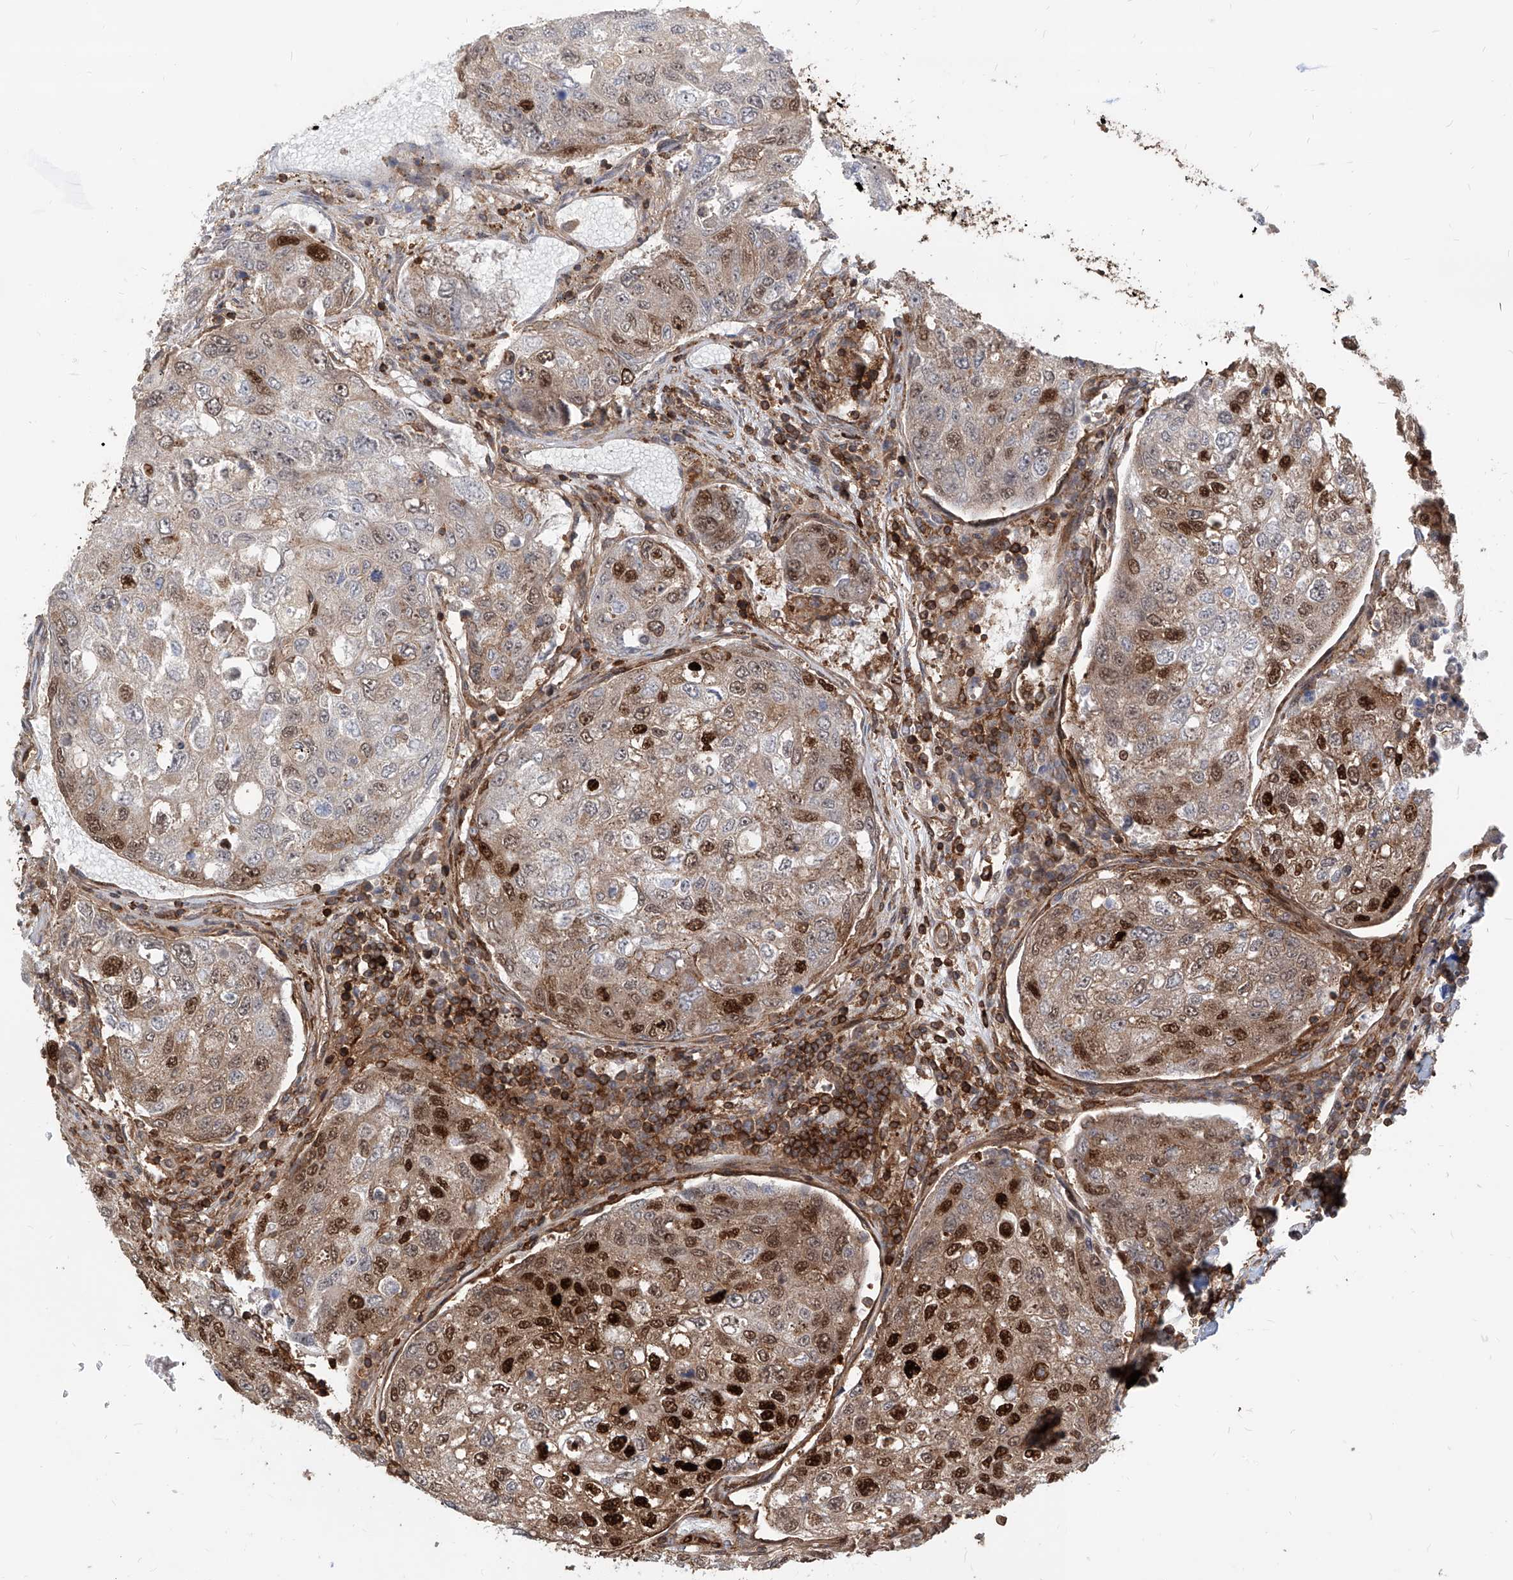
{"staining": {"intensity": "strong", "quantity": "<25%", "location": "cytoplasmic/membranous,nuclear"}, "tissue": "urothelial cancer", "cell_type": "Tumor cells", "image_type": "cancer", "snomed": [{"axis": "morphology", "description": "Urothelial carcinoma, High grade"}, {"axis": "topography", "description": "Lymph node"}, {"axis": "topography", "description": "Urinary bladder"}], "caption": "Immunohistochemistry (IHC) (DAB) staining of high-grade urothelial carcinoma exhibits strong cytoplasmic/membranous and nuclear protein expression in approximately <25% of tumor cells.", "gene": "MAGED2", "patient": {"sex": "male", "age": 51}}